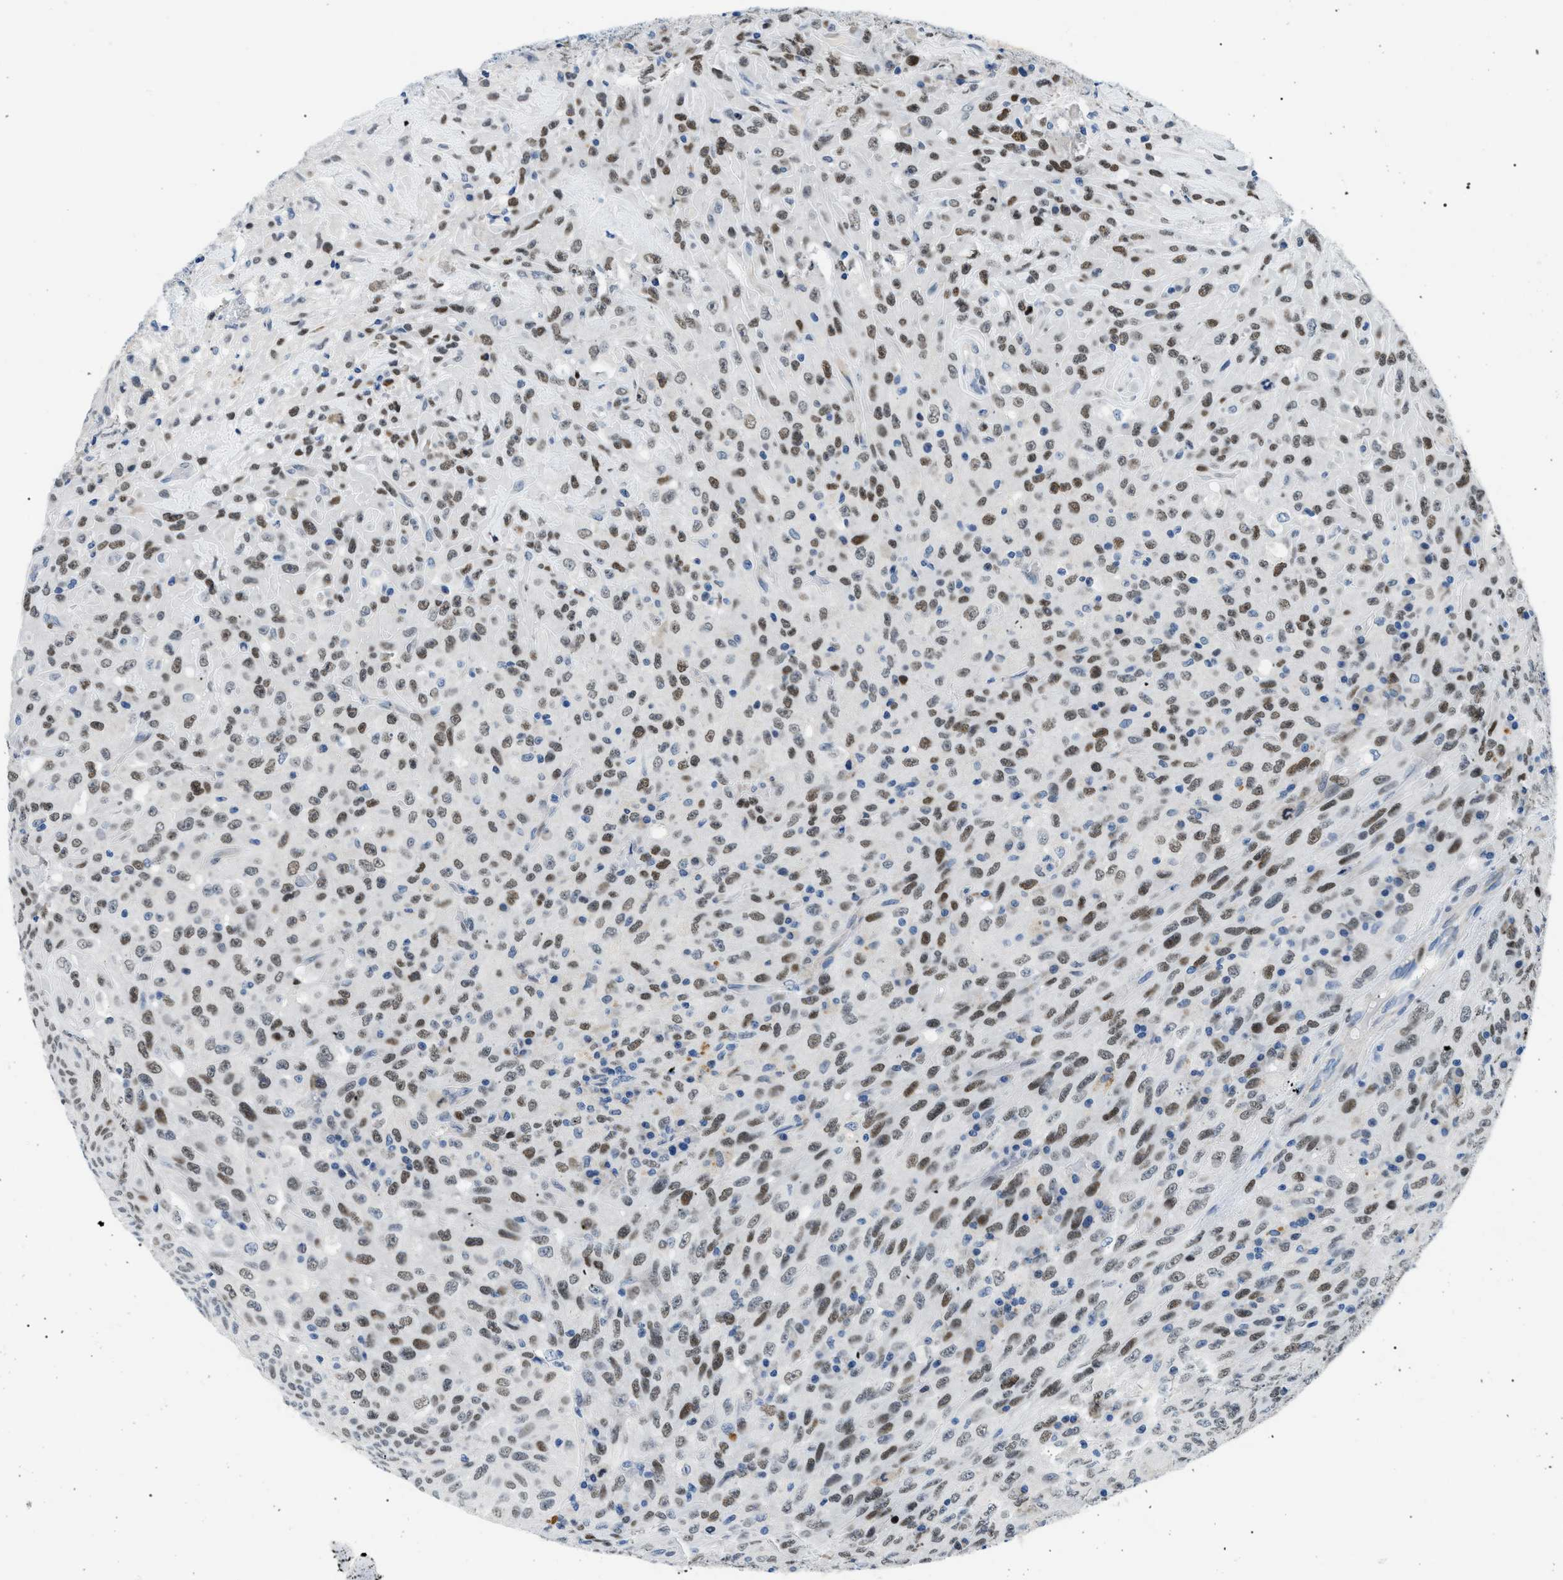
{"staining": {"intensity": "moderate", "quantity": ">75%", "location": "nuclear"}, "tissue": "urothelial cancer", "cell_type": "Tumor cells", "image_type": "cancer", "snomed": [{"axis": "morphology", "description": "Urothelial carcinoma, High grade"}, {"axis": "topography", "description": "Urinary bladder"}], "caption": "IHC (DAB (3,3'-diaminobenzidine)) staining of human high-grade urothelial carcinoma exhibits moderate nuclear protein expression in approximately >75% of tumor cells.", "gene": "SMARCC1", "patient": {"sex": "male", "age": 66}}